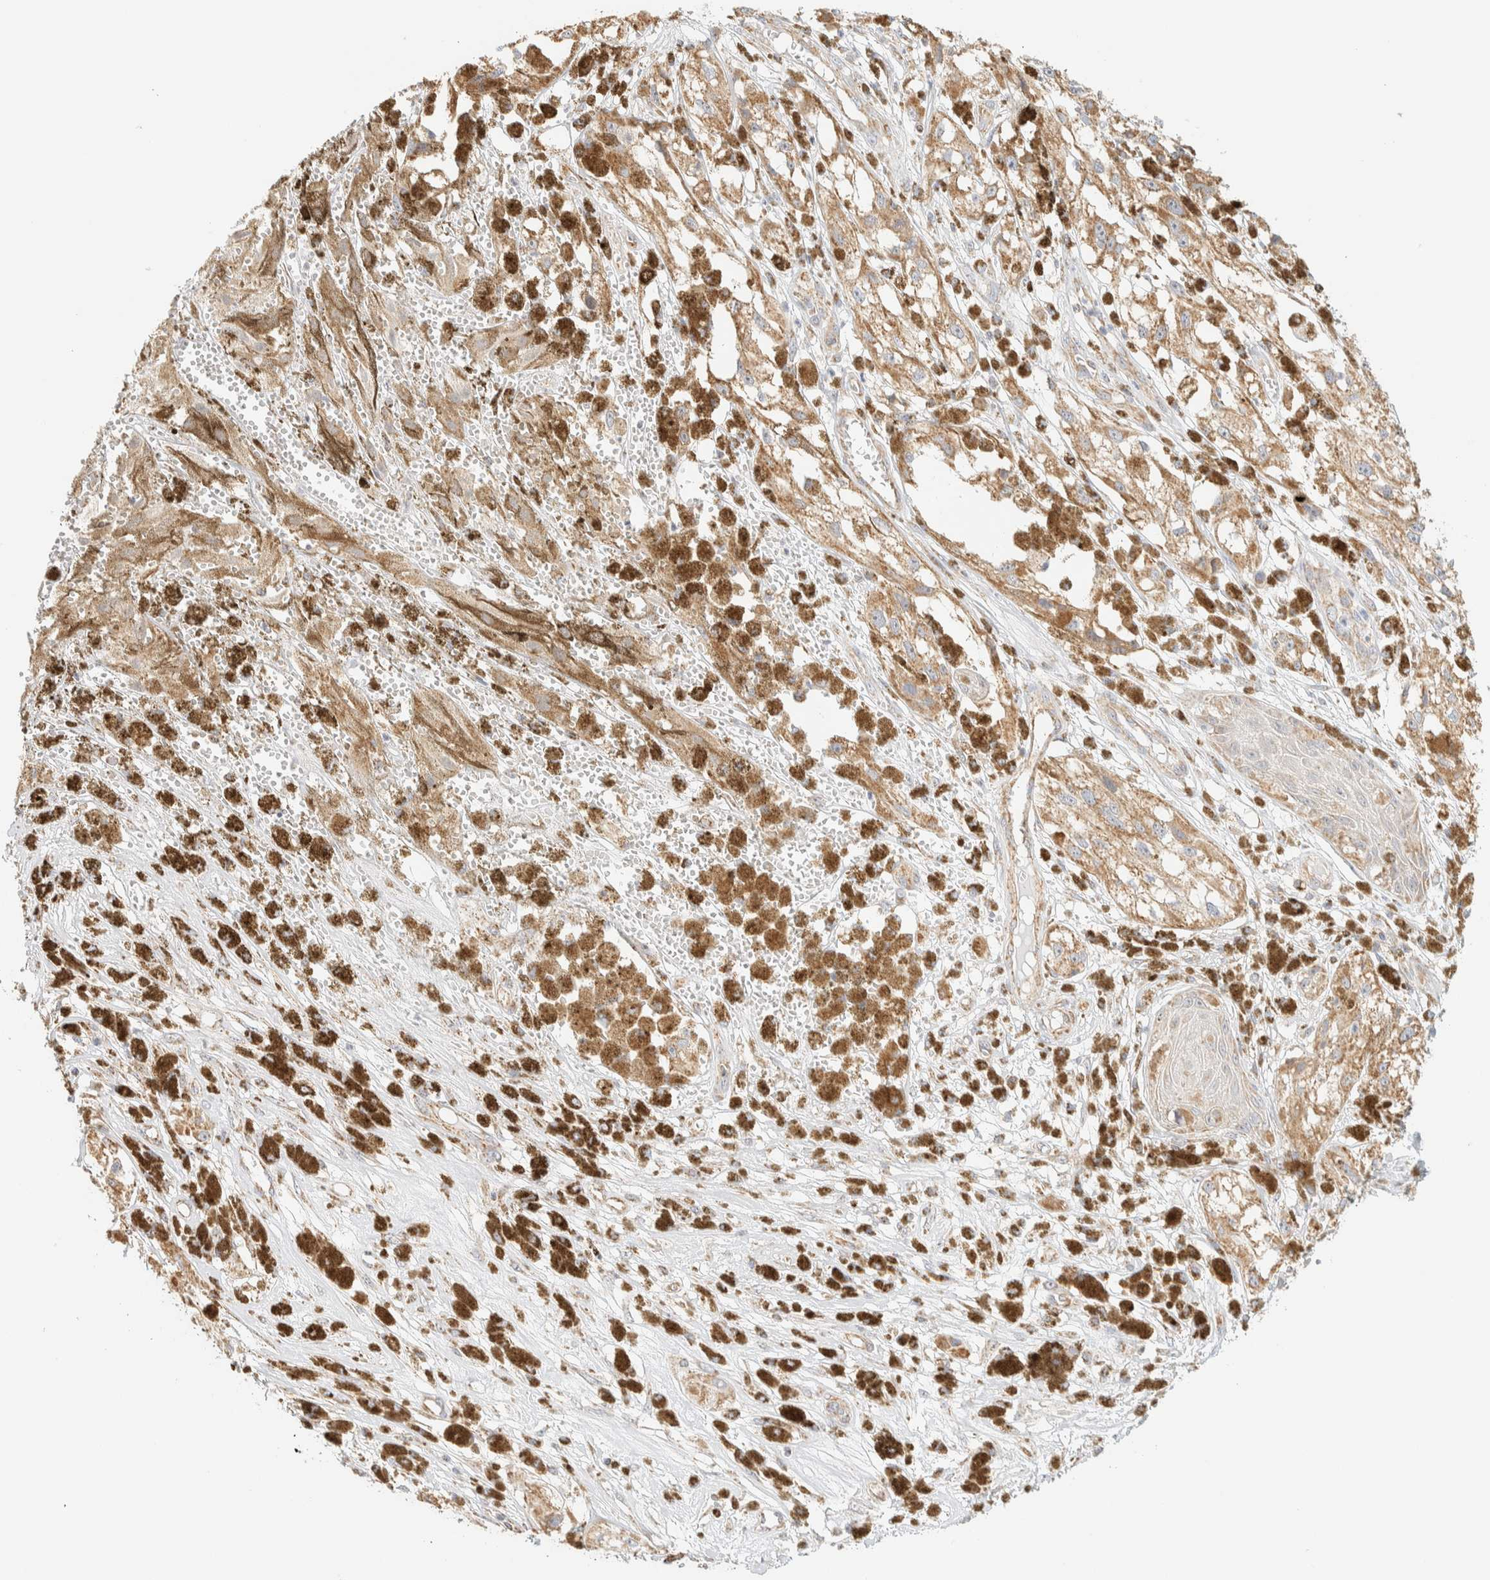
{"staining": {"intensity": "moderate", "quantity": ">75%", "location": "cytoplasmic/membranous"}, "tissue": "melanoma", "cell_type": "Tumor cells", "image_type": "cancer", "snomed": [{"axis": "morphology", "description": "Malignant melanoma, NOS"}, {"axis": "topography", "description": "Skin"}], "caption": "Moderate cytoplasmic/membranous protein positivity is present in about >75% of tumor cells in malignant melanoma. (DAB IHC with brightfield microscopy, high magnification).", "gene": "APBB2", "patient": {"sex": "male", "age": 88}}